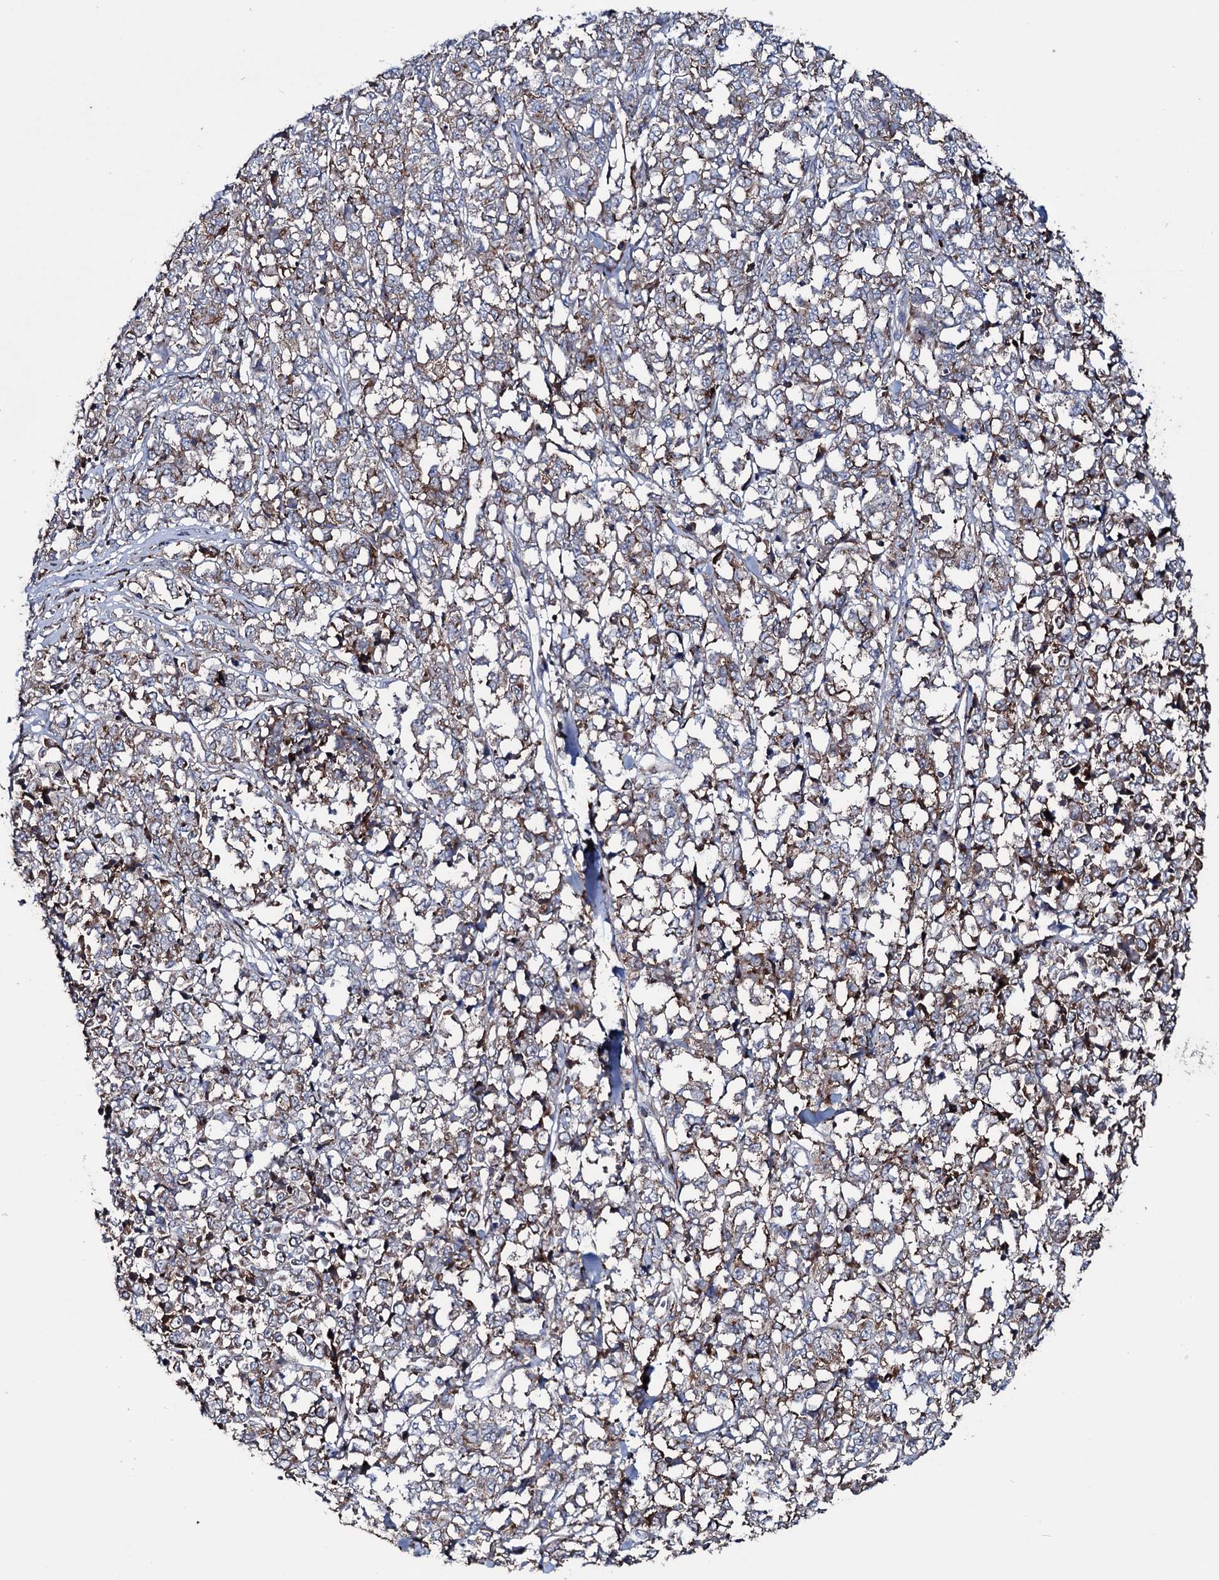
{"staining": {"intensity": "weak", "quantity": "25%-75%", "location": "cytoplasmic/membranous"}, "tissue": "melanoma", "cell_type": "Tumor cells", "image_type": "cancer", "snomed": [{"axis": "morphology", "description": "Malignant melanoma, NOS"}, {"axis": "topography", "description": "Skin"}], "caption": "Immunohistochemistry (IHC) histopathology image of human malignant melanoma stained for a protein (brown), which demonstrates low levels of weak cytoplasmic/membranous staining in approximately 25%-75% of tumor cells.", "gene": "VAMP8", "patient": {"sex": "female", "age": 72}}